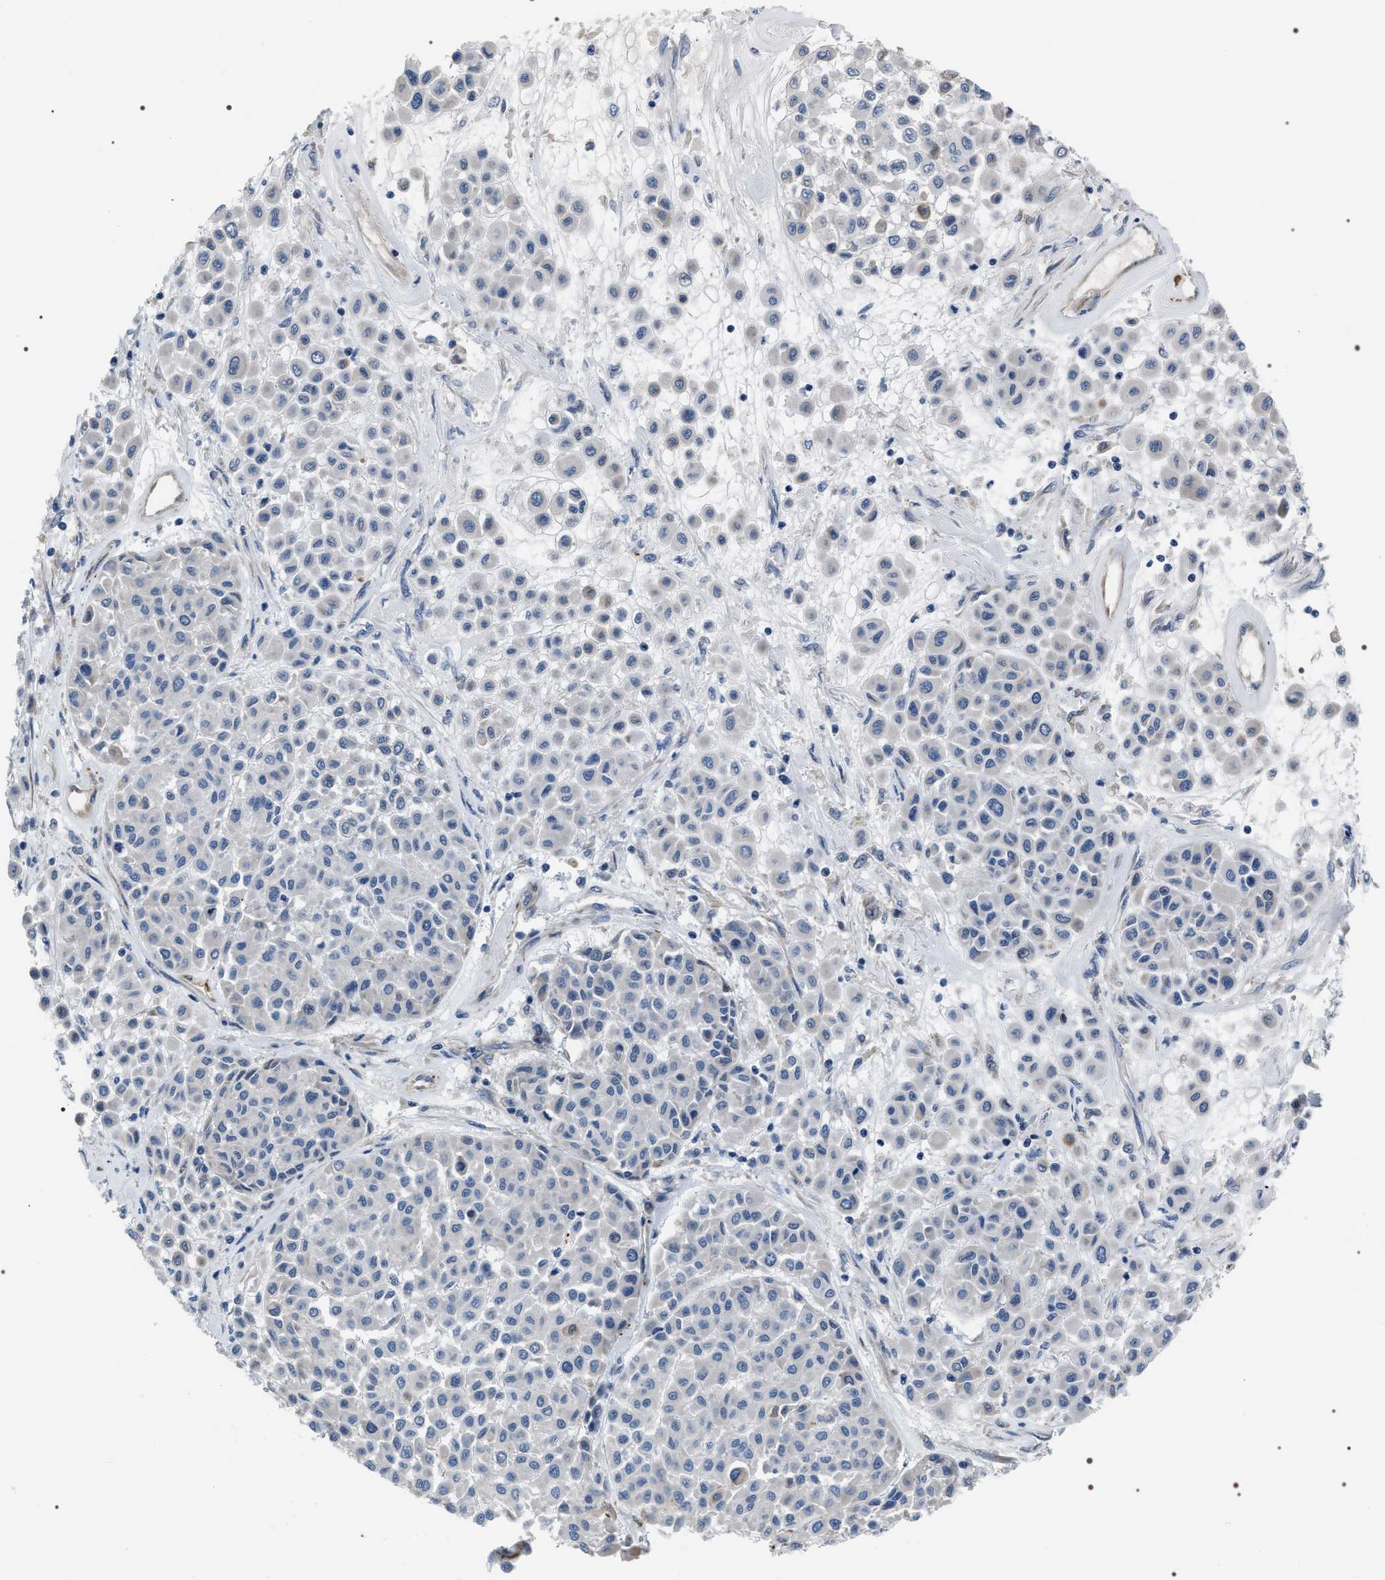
{"staining": {"intensity": "negative", "quantity": "none", "location": "none"}, "tissue": "melanoma", "cell_type": "Tumor cells", "image_type": "cancer", "snomed": [{"axis": "morphology", "description": "Malignant melanoma, Metastatic site"}, {"axis": "topography", "description": "Soft tissue"}], "caption": "This is an immunohistochemistry (IHC) histopathology image of human malignant melanoma (metastatic site). There is no positivity in tumor cells.", "gene": "PKD1L1", "patient": {"sex": "male", "age": 41}}